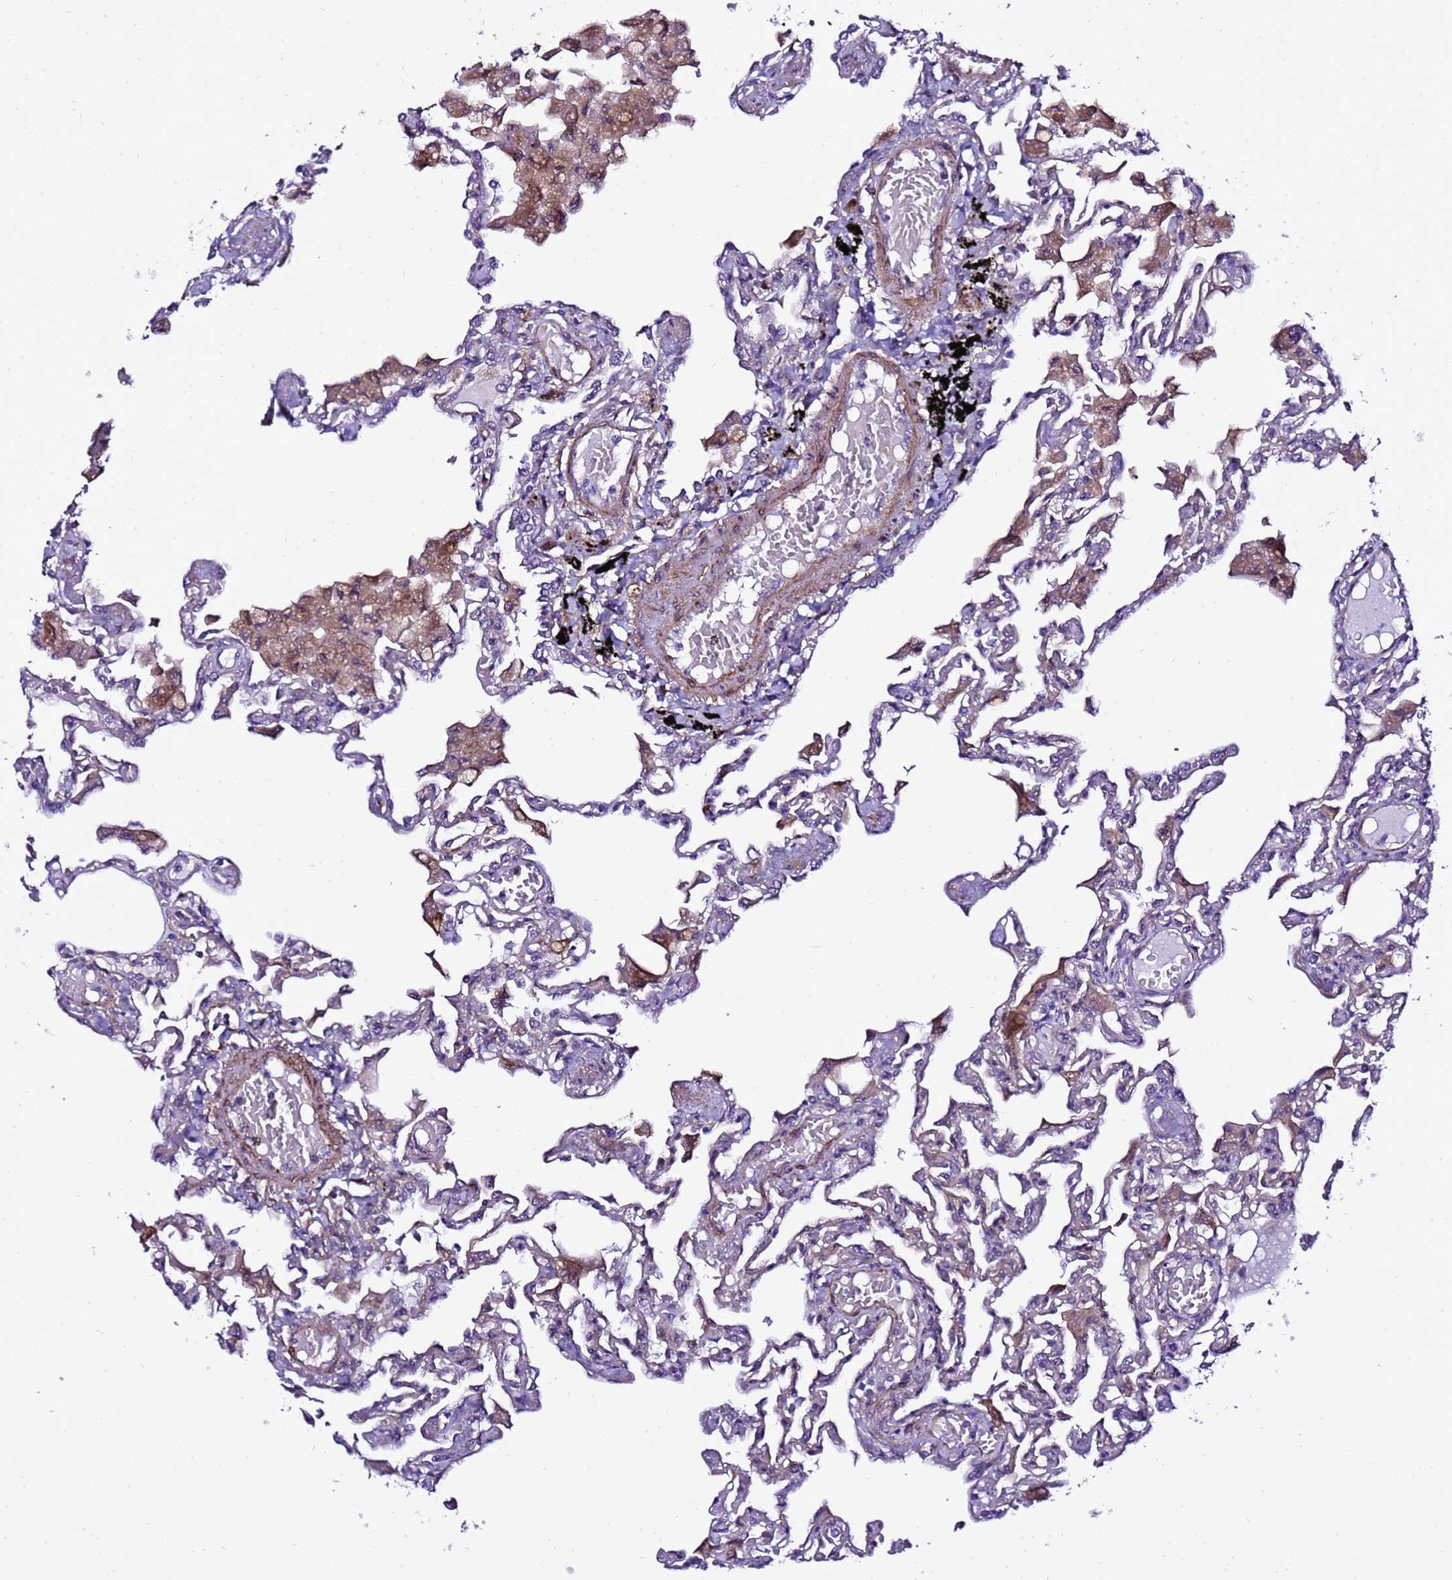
{"staining": {"intensity": "negative", "quantity": "none", "location": "none"}, "tissue": "lung", "cell_type": "Alveolar cells", "image_type": "normal", "snomed": [{"axis": "morphology", "description": "Normal tissue, NOS"}, {"axis": "topography", "description": "Bronchus"}, {"axis": "topography", "description": "Lung"}], "caption": "This image is of benign lung stained with immunohistochemistry to label a protein in brown with the nuclei are counter-stained blue. There is no positivity in alveolar cells.", "gene": "GZF1", "patient": {"sex": "female", "age": 49}}